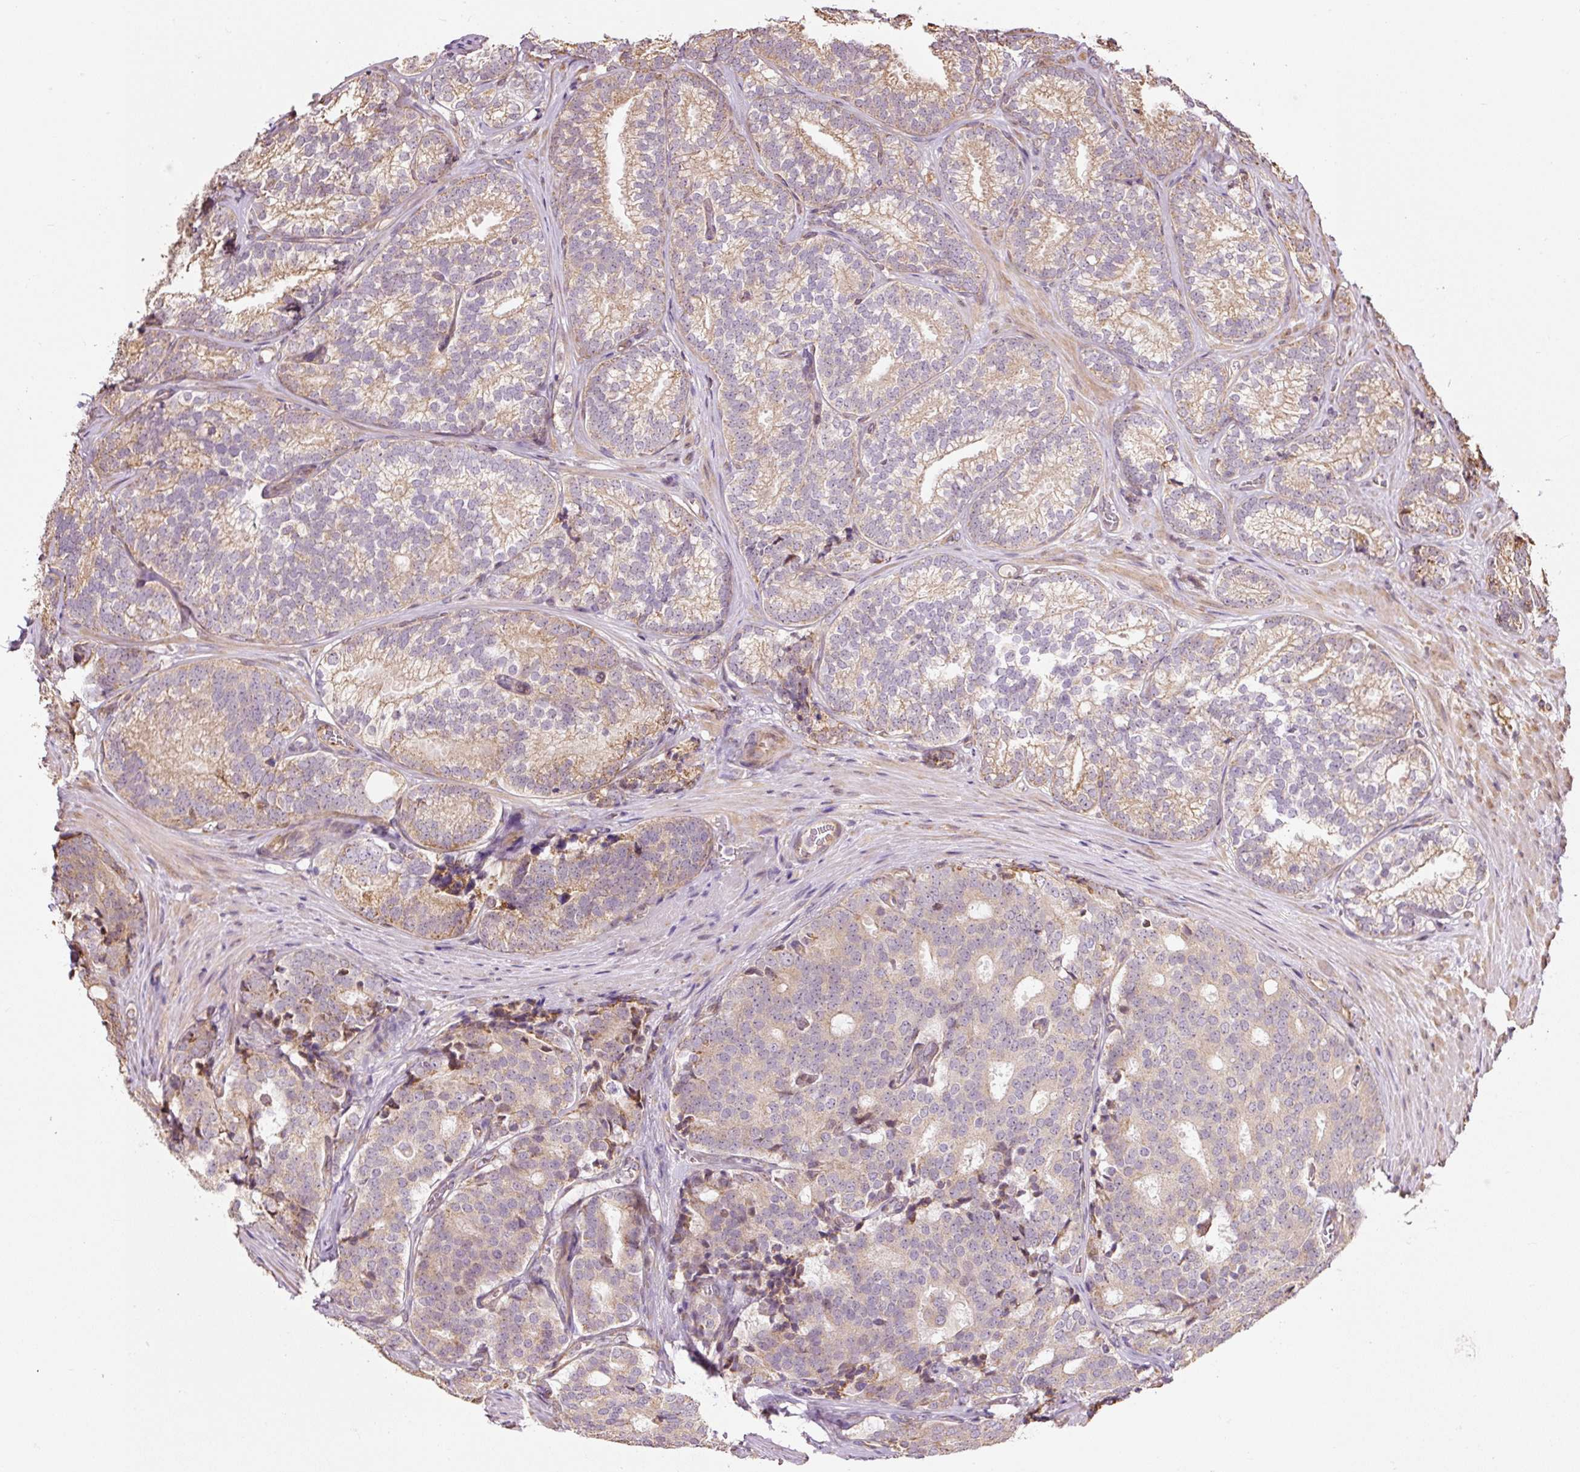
{"staining": {"intensity": "weak", "quantity": "25%-75%", "location": "cytoplasmic/membranous"}, "tissue": "prostate cancer", "cell_type": "Tumor cells", "image_type": "cancer", "snomed": [{"axis": "morphology", "description": "Adenocarcinoma, High grade"}, {"axis": "topography", "description": "Prostate"}], "caption": "This micrograph exhibits immunohistochemistry (IHC) staining of adenocarcinoma (high-grade) (prostate), with low weak cytoplasmic/membranous staining in about 25%-75% of tumor cells.", "gene": "ETF1", "patient": {"sex": "male", "age": 63}}